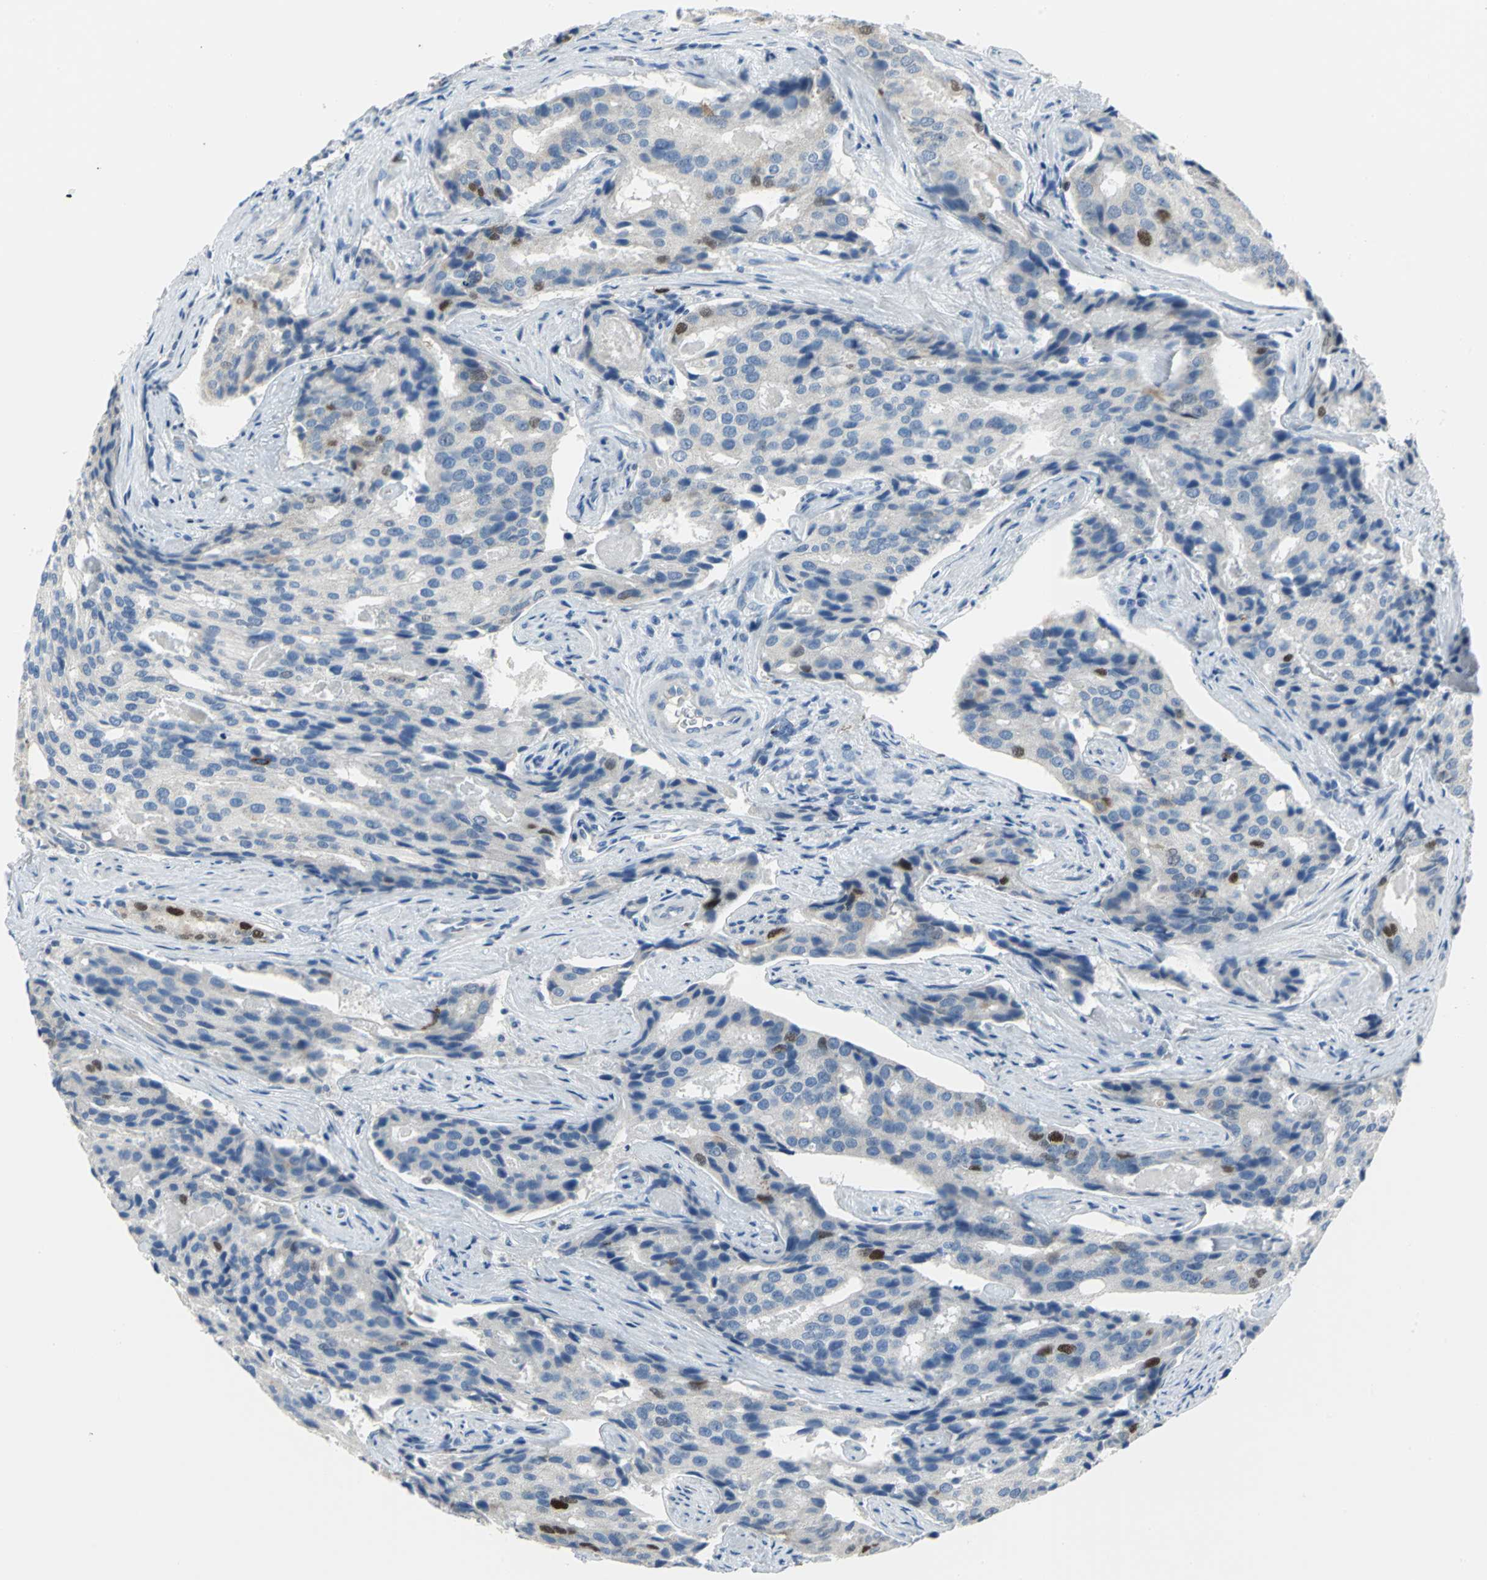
{"staining": {"intensity": "strong", "quantity": "<25%", "location": "nuclear"}, "tissue": "prostate cancer", "cell_type": "Tumor cells", "image_type": "cancer", "snomed": [{"axis": "morphology", "description": "Adenocarcinoma, High grade"}, {"axis": "topography", "description": "Prostate"}], "caption": "Brown immunohistochemical staining in prostate adenocarcinoma (high-grade) shows strong nuclear staining in about <25% of tumor cells. (brown staining indicates protein expression, while blue staining denotes nuclei).", "gene": "MCM4", "patient": {"sex": "male", "age": 58}}